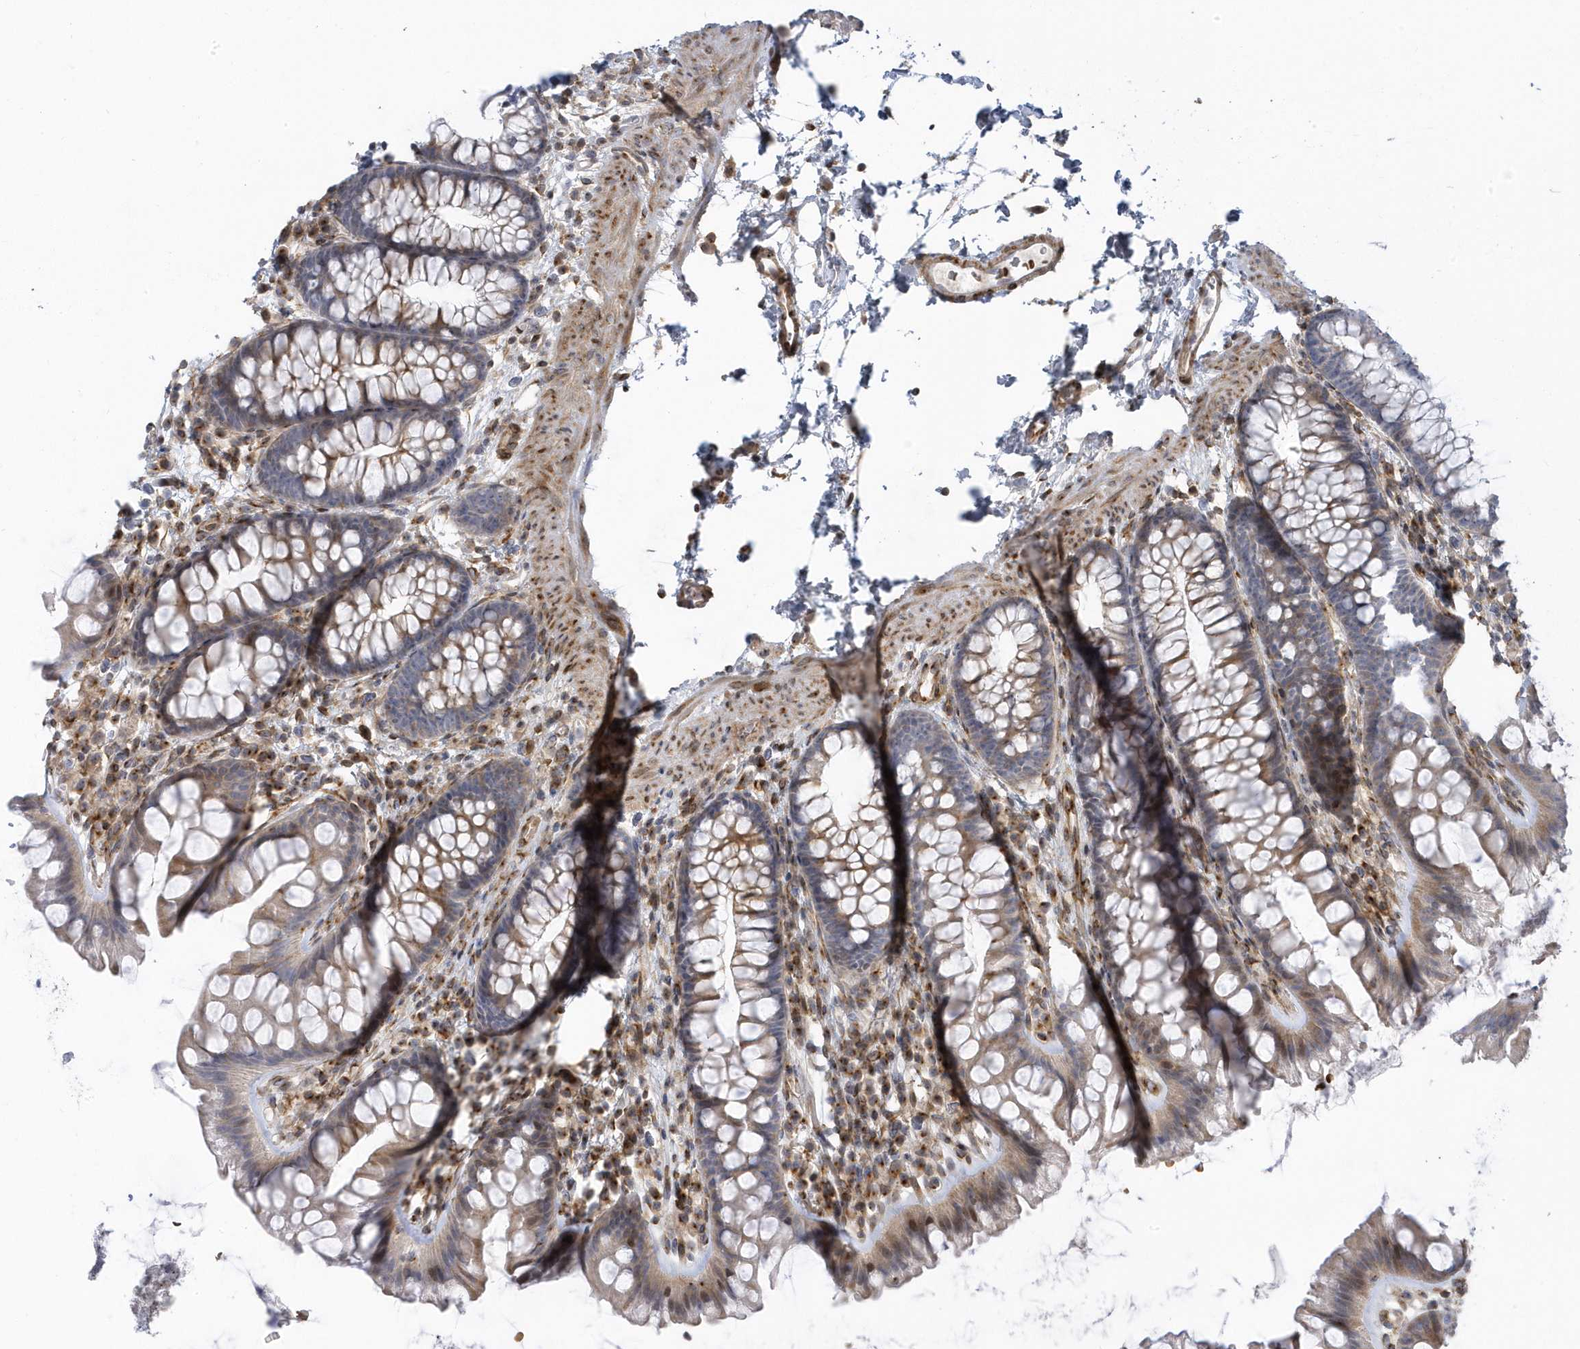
{"staining": {"intensity": "moderate", "quantity": "25%-75%", "location": "cytoplasmic/membranous"}, "tissue": "colon", "cell_type": "Endothelial cells", "image_type": "normal", "snomed": [{"axis": "morphology", "description": "Normal tissue, NOS"}, {"axis": "topography", "description": "Colon"}], "caption": "Protein staining displays moderate cytoplasmic/membranous expression in approximately 25%-75% of endothelial cells in normal colon. Using DAB (3,3'-diaminobenzidine) (brown) and hematoxylin (blue) stains, captured at high magnification using brightfield microscopy.", "gene": "MAP7D3", "patient": {"sex": "female", "age": 62}}